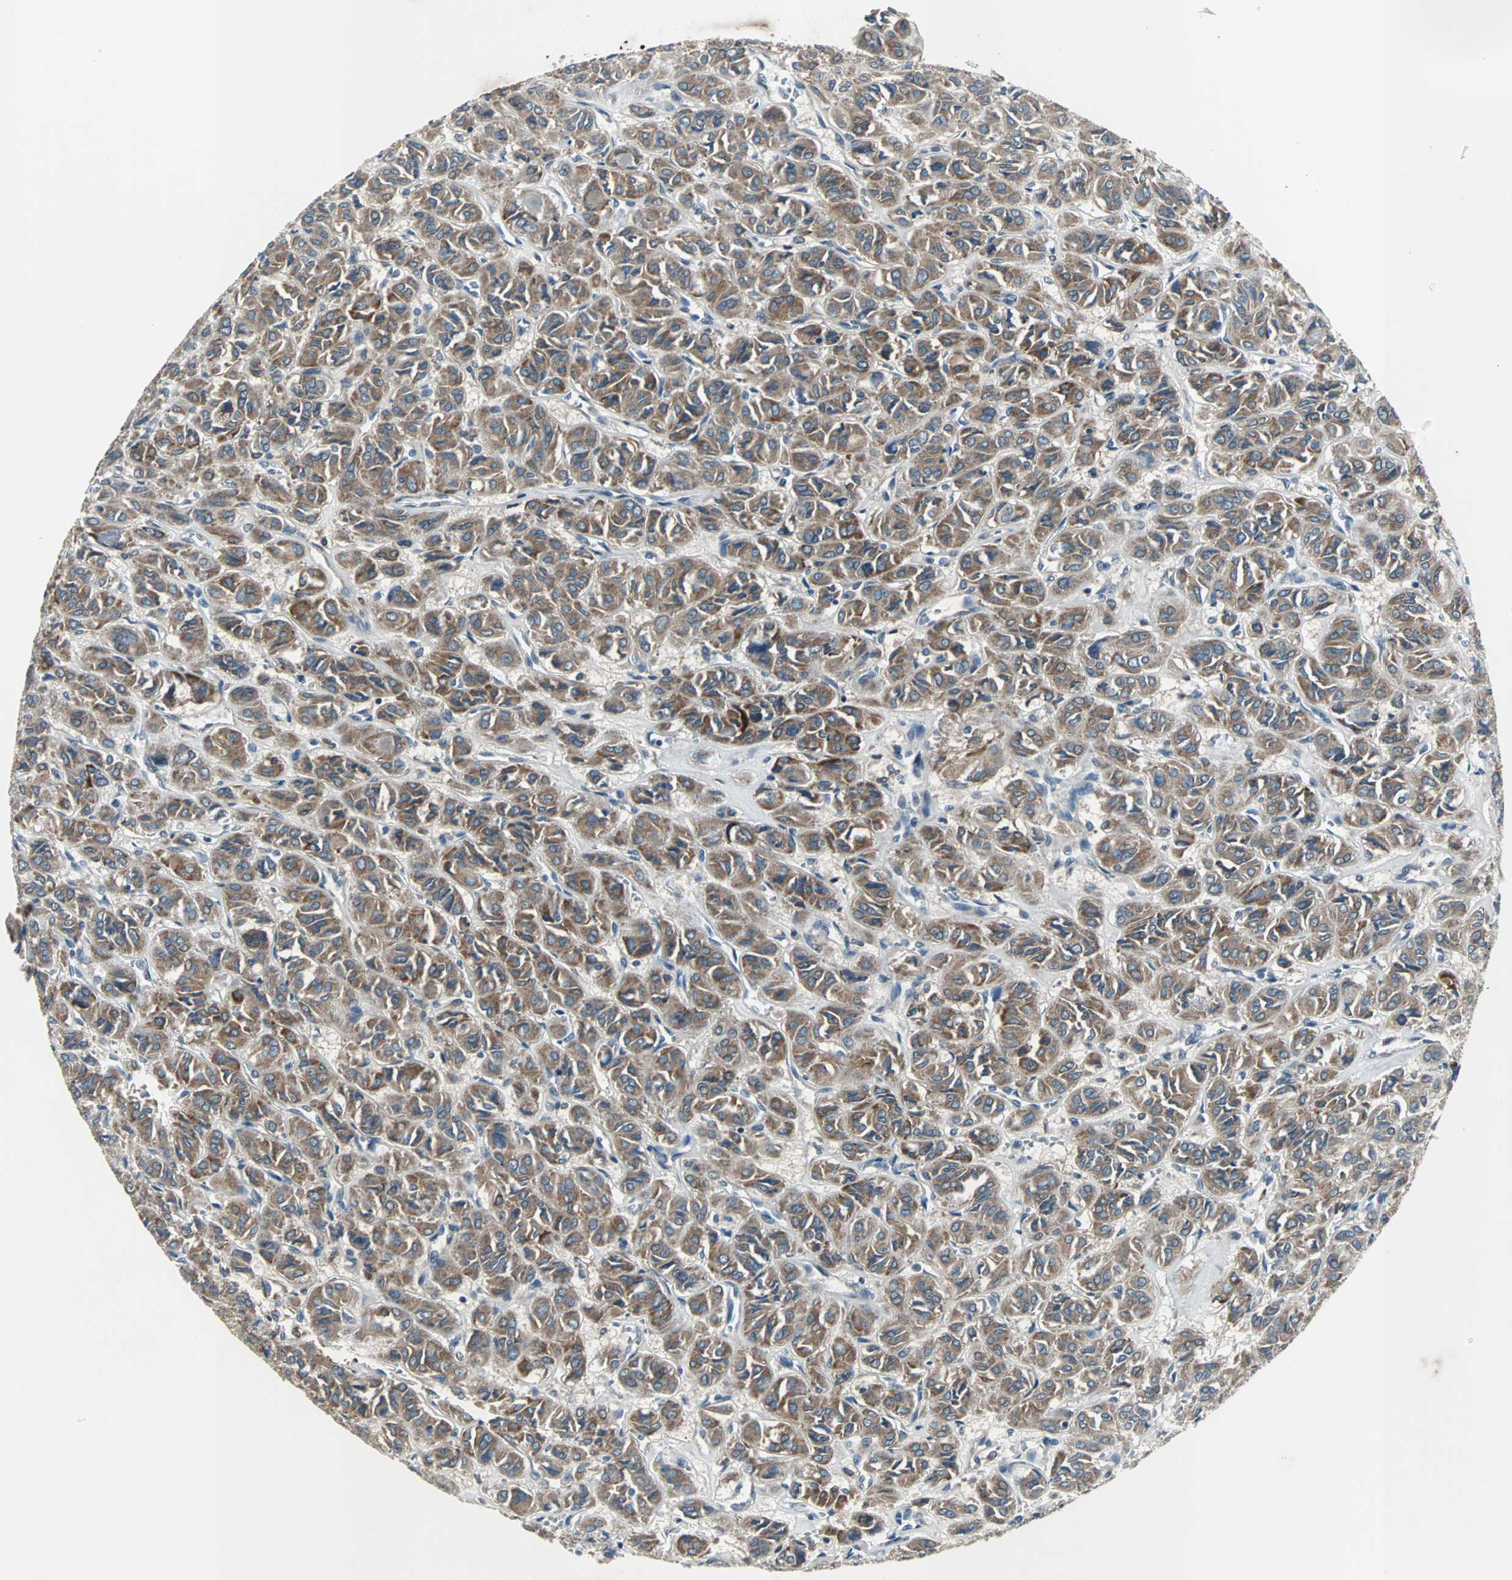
{"staining": {"intensity": "moderate", "quantity": ">75%", "location": "cytoplasmic/membranous"}, "tissue": "thyroid cancer", "cell_type": "Tumor cells", "image_type": "cancer", "snomed": [{"axis": "morphology", "description": "Follicular adenoma carcinoma, NOS"}, {"axis": "topography", "description": "Thyroid gland"}], "caption": "A photomicrograph of follicular adenoma carcinoma (thyroid) stained for a protein displays moderate cytoplasmic/membranous brown staining in tumor cells.", "gene": "SOS1", "patient": {"sex": "female", "age": 71}}